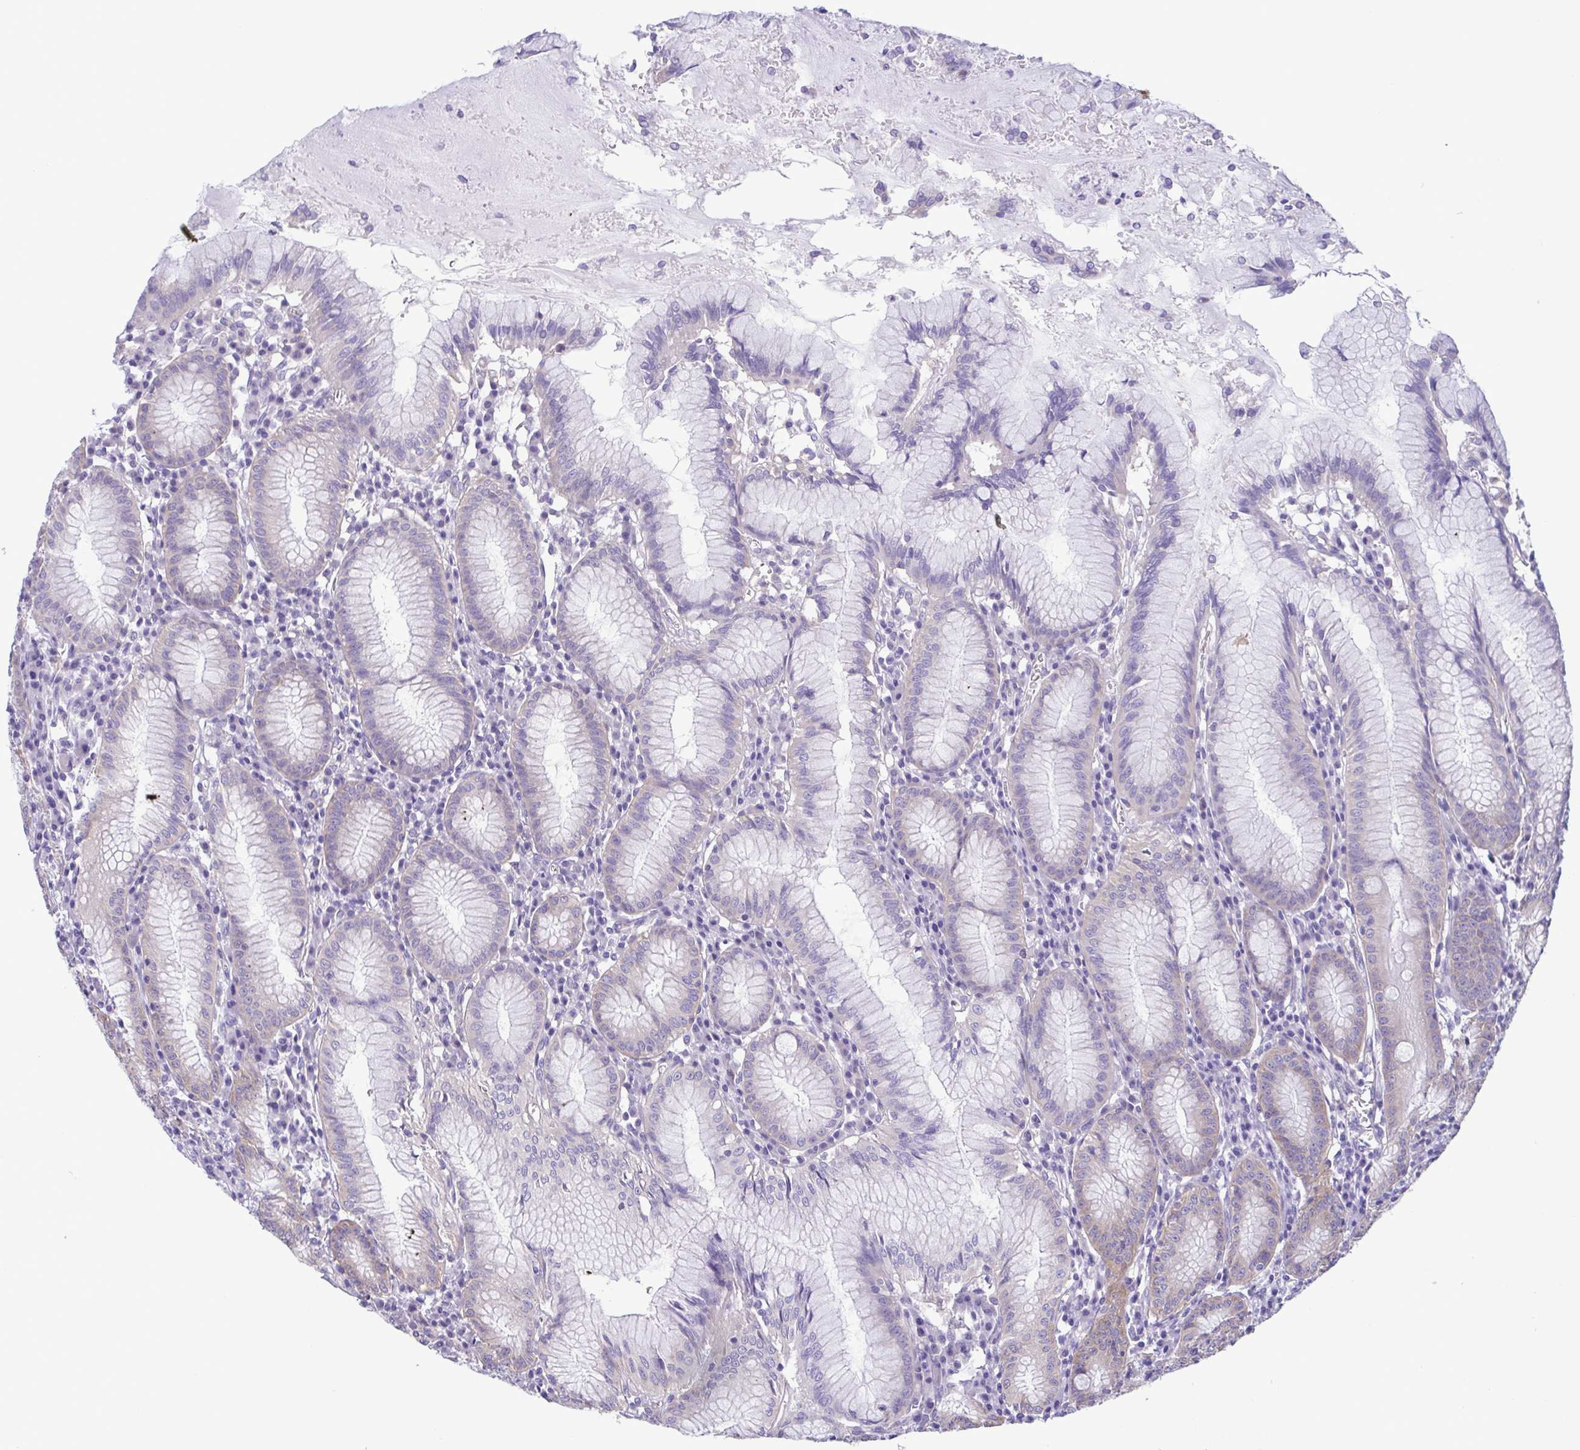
{"staining": {"intensity": "weak", "quantity": "<25%", "location": "cytoplasmic/membranous"}, "tissue": "stomach", "cell_type": "Glandular cells", "image_type": "normal", "snomed": [{"axis": "morphology", "description": "Normal tissue, NOS"}, {"axis": "topography", "description": "Stomach"}], "caption": "This micrograph is of normal stomach stained with immunohistochemistry to label a protein in brown with the nuclei are counter-stained blue. There is no staining in glandular cells.", "gene": "TNNI3", "patient": {"sex": "male", "age": 55}}